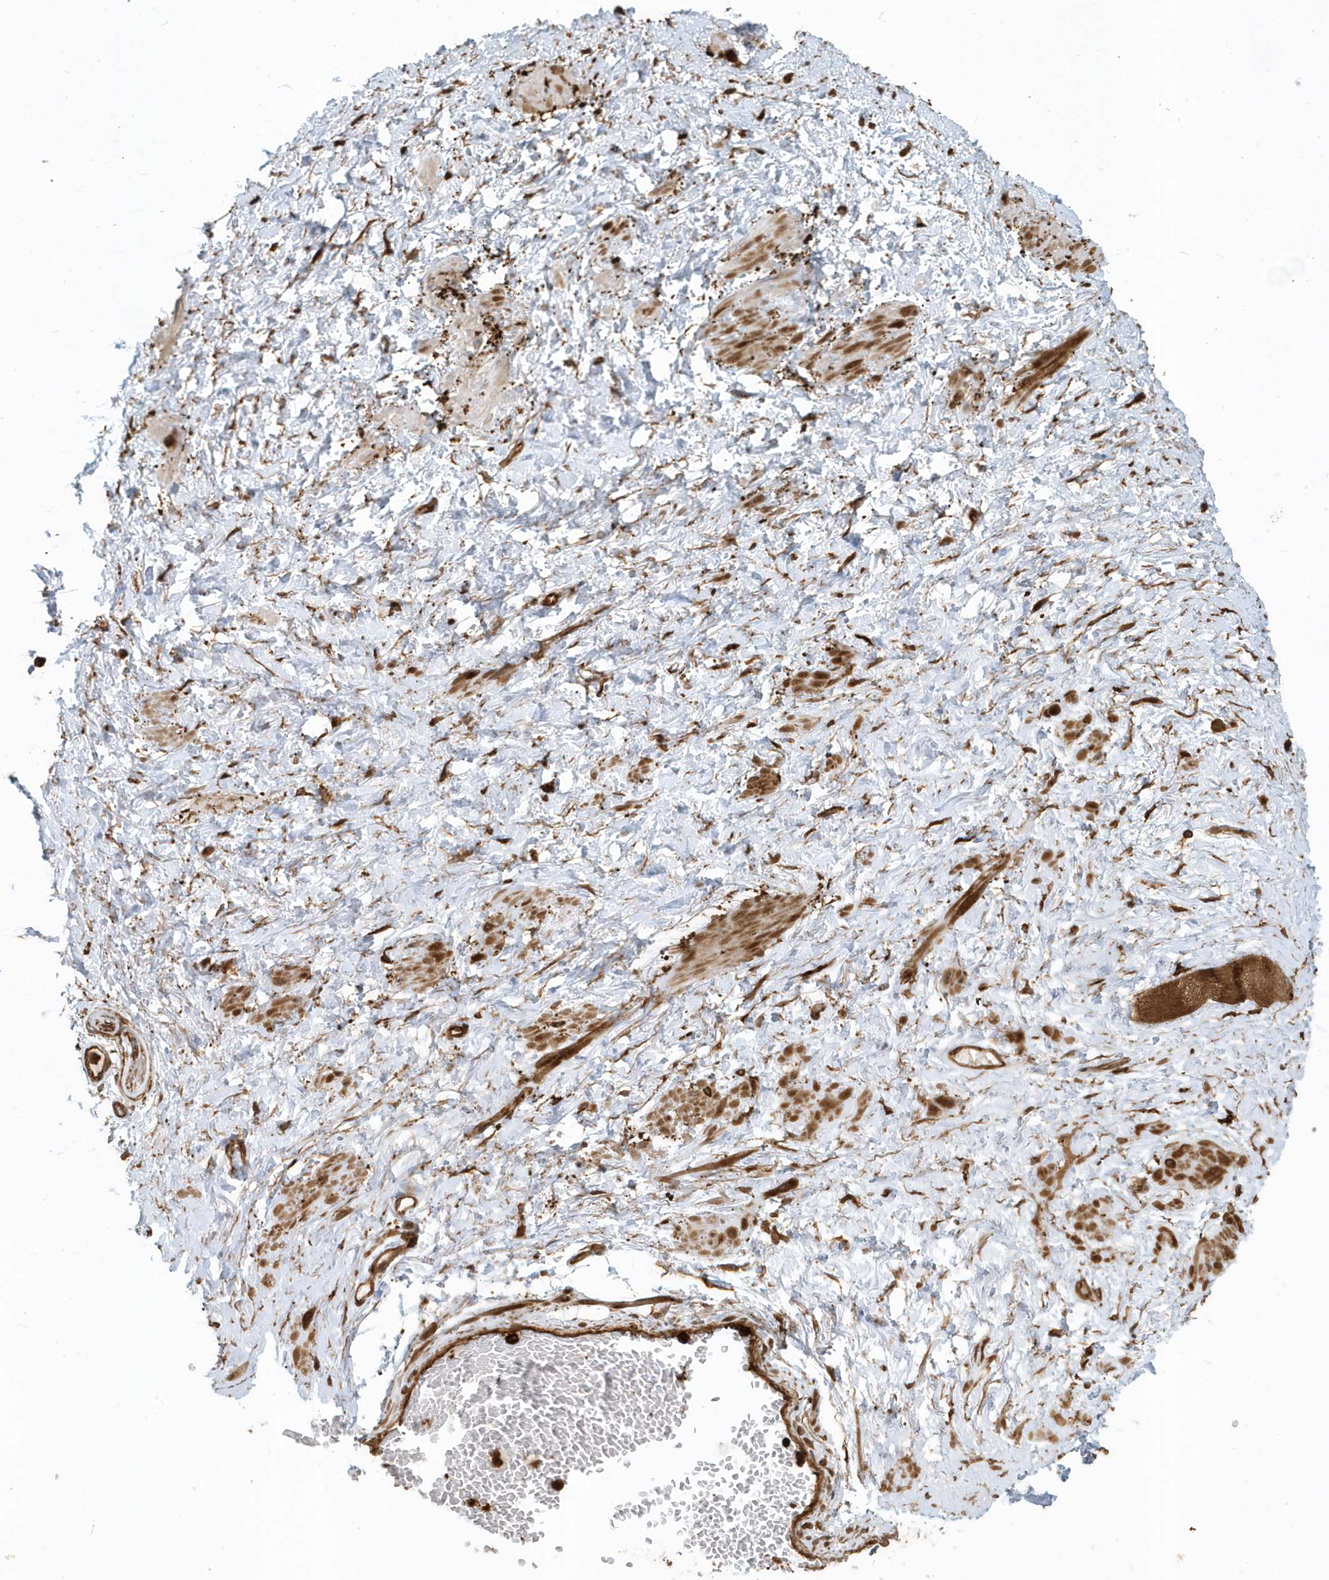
{"staining": {"intensity": "negative", "quantity": "none", "location": "none"}, "tissue": "adipose tissue", "cell_type": "Adipocytes", "image_type": "normal", "snomed": [{"axis": "morphology", "description": "Normal tissue, NOS"}, {"axis": "morphology", "description": "Adenocarcinoma, Low grade"}, {"axis": "topography", "description": "Prostate"}, {"axis": "topography", "description": "Peripheral nerve tissue"}], "caption": "Micrograph shows no protein expression in adipocytes of unremarkable adipose tissue. (Stains: DAB (3,3'-diaminobenzidine) IHC with hematoxylin counter stain, Microscopy: brightfield microscopy at high magnification).", "gene": "CLCN6", "patient": {"sex": "male", "age": 63}}